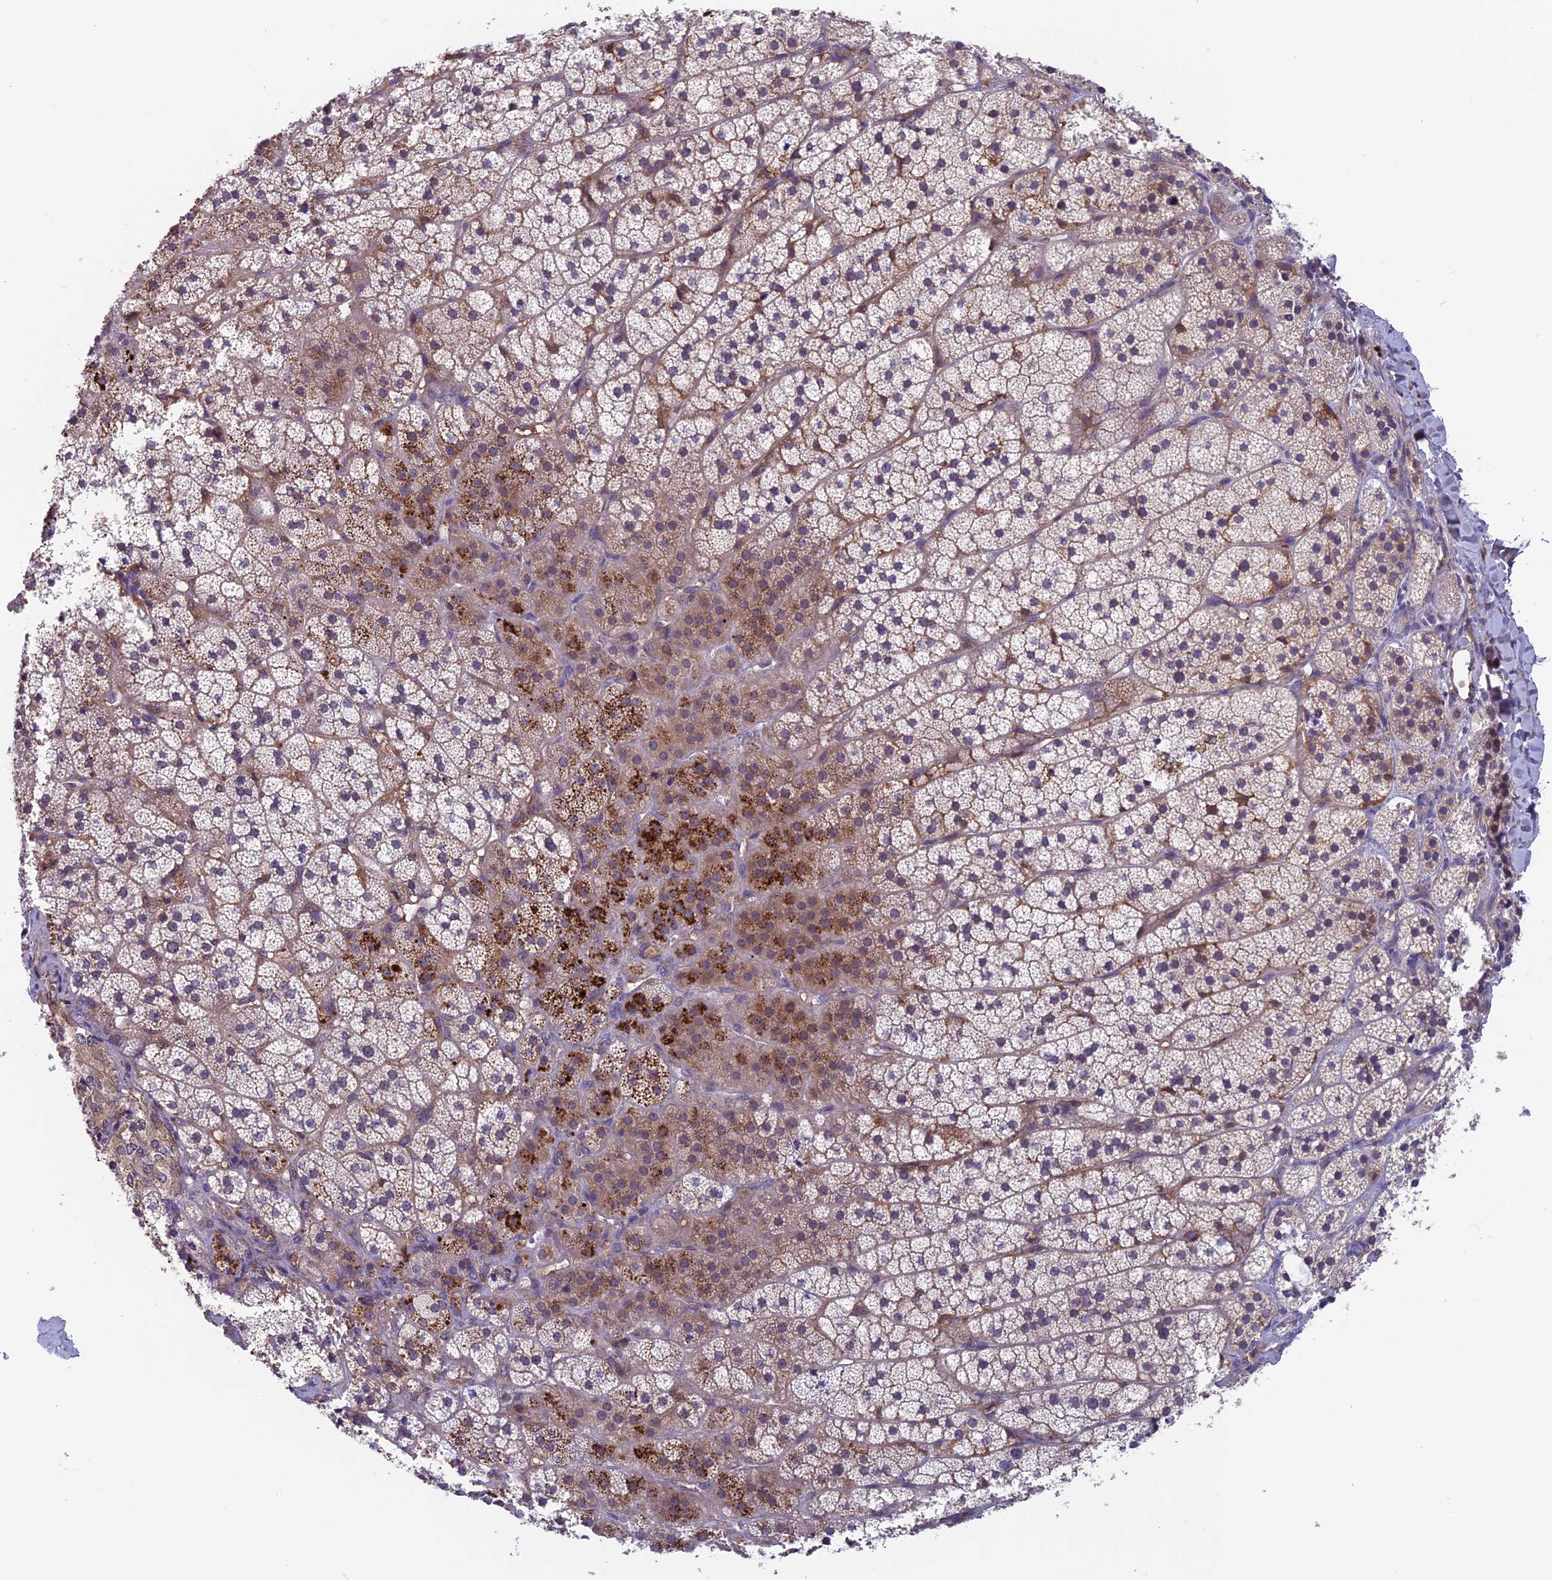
{"staining": {"intensity": "strong", "quantity": "25%-75%", "location": "cytoplasmic/membranous"}, "tissue": "adrenal gland", "cell_type": "Glandular cells", "image_type": "normal", "snomed": [{"axis": "morphology", "description": "Normal tissue, NOS"}, {"axis": "topography", "description": "Adrenal gland"}], "caption": "Immunohistochemistry staining of normal adrenal gland, which exhibits high levels of strong cytoplasmic/membranous positivity in approximately 25%-75% of glandular cells indicating strong cytoplasmic/membranous protein staining. The staining was performed using DAB (3,3'-diaminobenzidine) (brown) for protein detection and nuclei were counterstained in hematoxylin (blue).", "gene": "MAST2", "patient": {"sex": "female", "age": 44}}